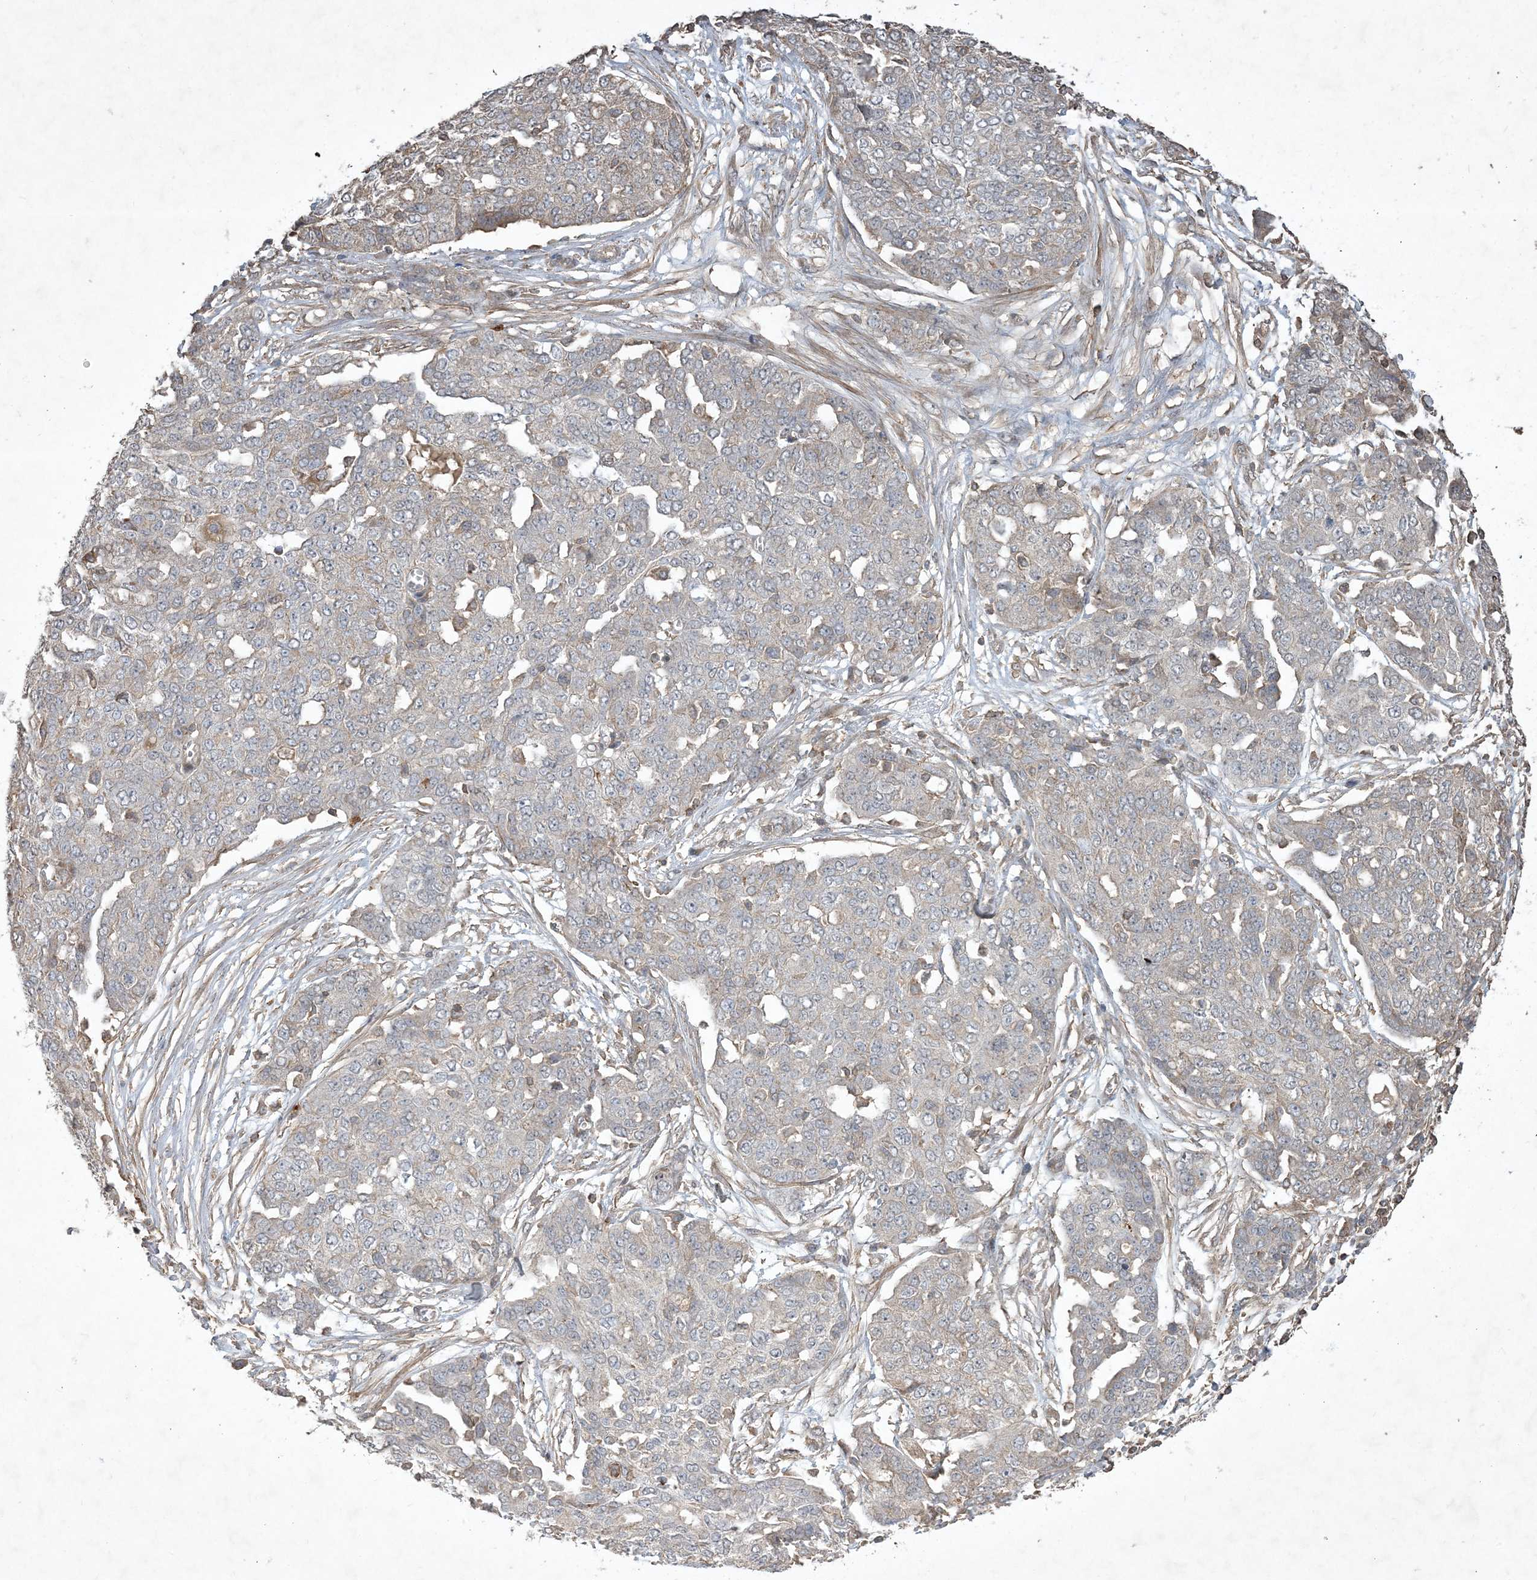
{"staining": {"intensity": "negative", "quantity": "none", "location": "none"}, "tissue": "ovarian cancer", "cell_type": "Tumor cells", "image_type": "cancer", "snomed": [{"axis": "morphology", "description": "Cystadenocarcinoma, serous, NOS"}, {"axis": "topography", "description": "Soft tissue"}, {"axis": "topography", "description": "Ovary"}], "caption": "A micrograph of ovarian serous cystadenocarcinoma stained for a protein demonstrates no brown staining in tumor cells. (Brightfield microscopy of DAB immunohistochemistry (IHC) at high magnification).", "gene": "PRRT3", "patient": {"sex": "female", "age": 57}}